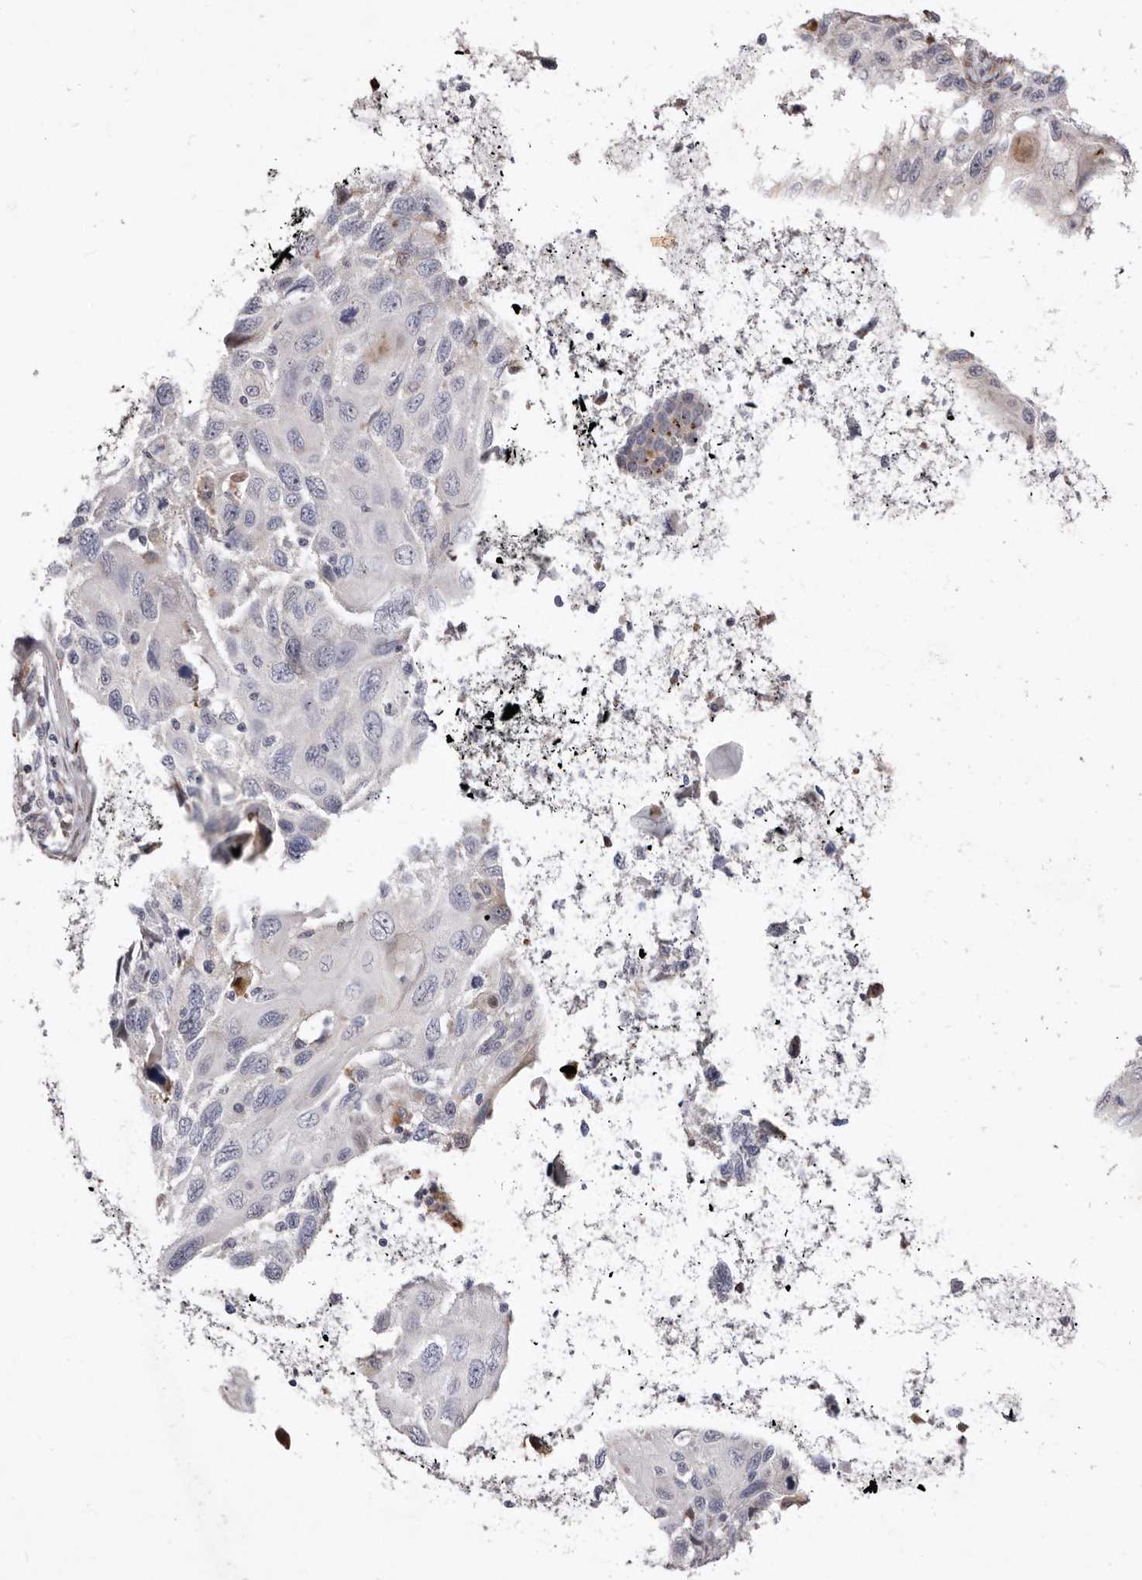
{"staining": {"intensity": "negative", "quantity": "none", "location": "none"}, "tissue": "cervical cancer", "cell_type": "Tumor cells", "image_type": "cancer", "snomed": [{"axis": "morphology", "description": "Squamous cell carcinoma, NOS"}, {"axis": "topography", "description": "Cervix"}], "caption": "Immunohistochemistry (IHC) histopathology image of neoplastic tissue: human cervical cancer stained with DAB displays no significant protein staining in tumor cells.", "gene": "NUBPL", "patient": {"sex": "female", "age": 70}}